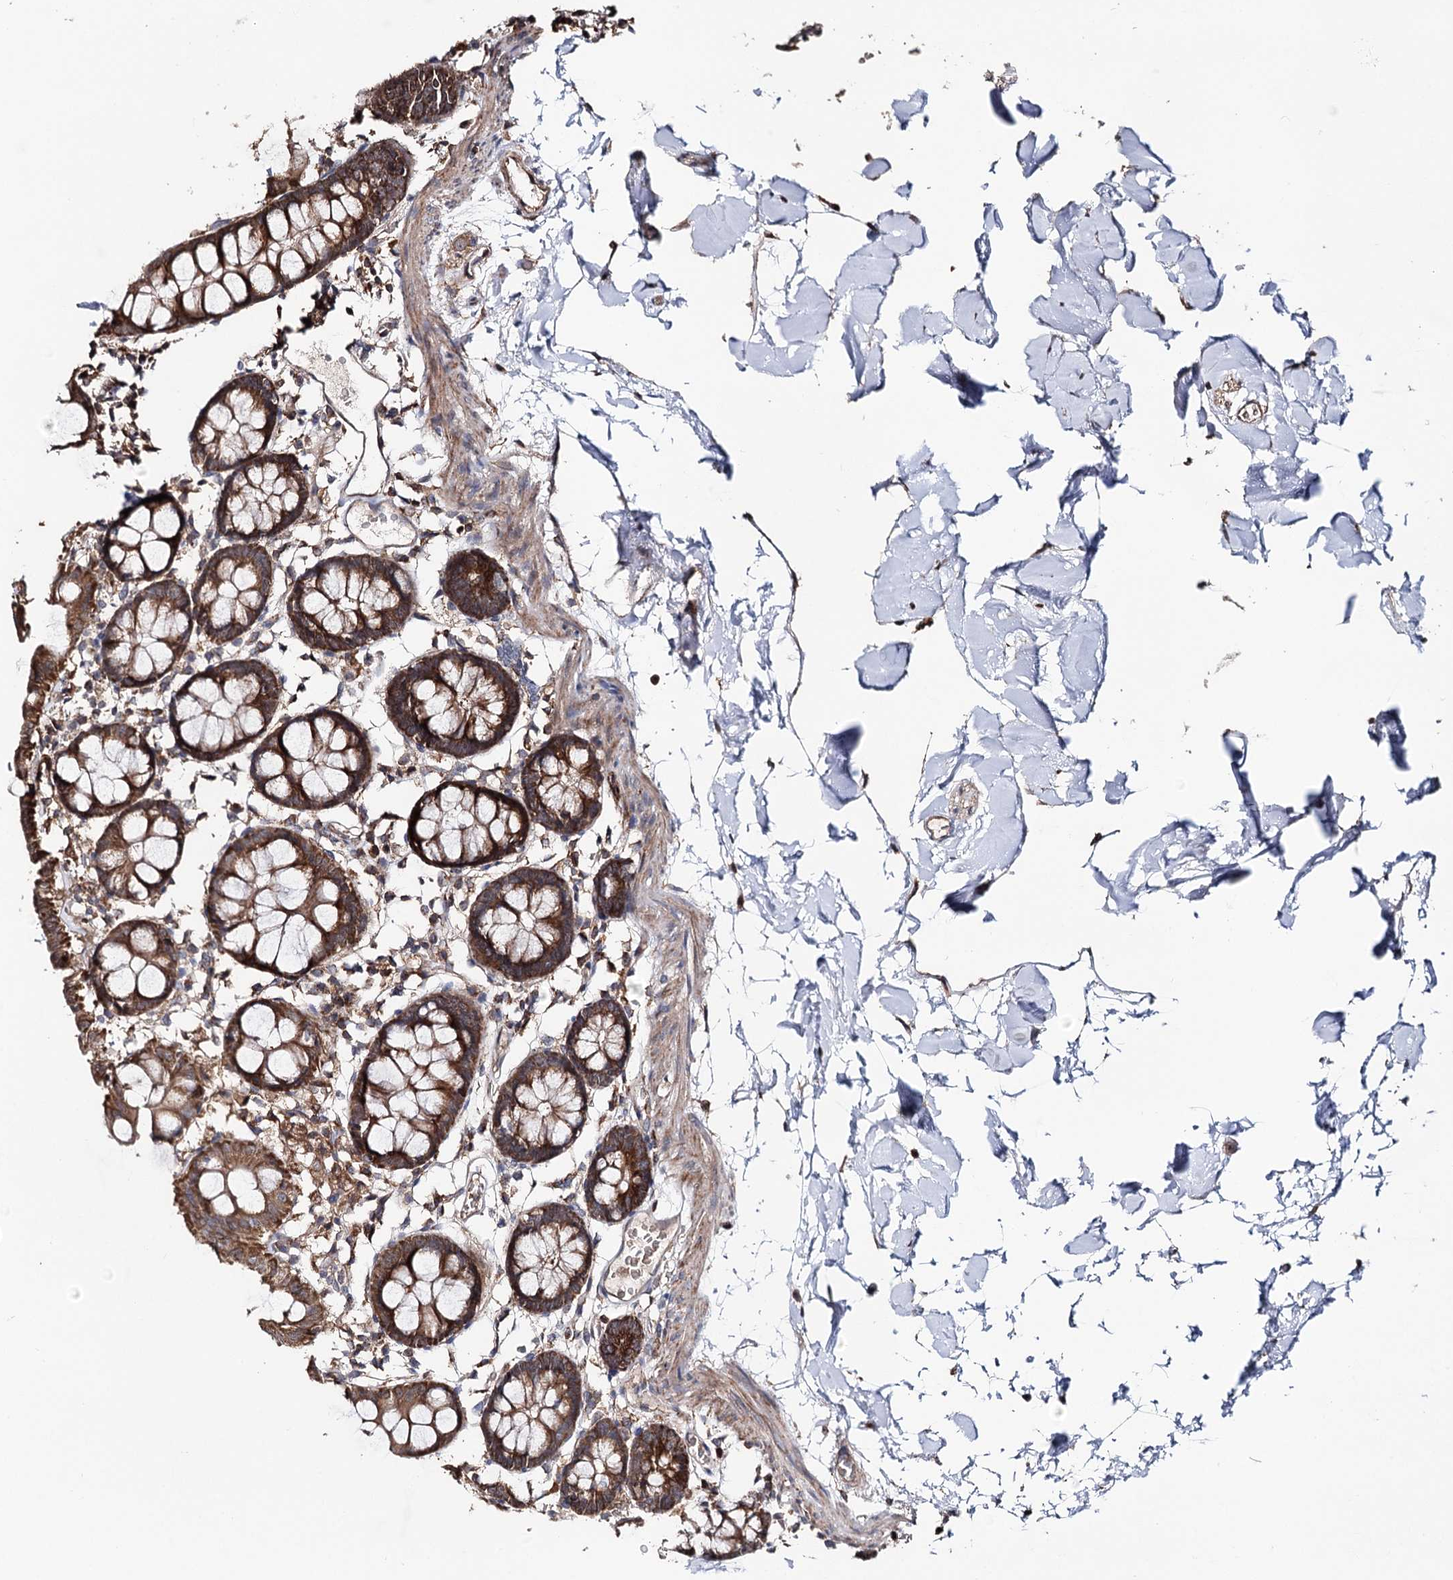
{"staining": {"intensity": "moderate", "quantity": ">75%", "location": "cytoplasmic/membranous"}, "tissue": "colon", "cell_type": "Endothelial cells", "image_type": "normal", "snomed": [{"axis": "morphology", "description": "Normal tissue, NOS"}, {"axis": "topography", "description": "Colon"}], "caption": "Immunohistochemical staining of benign human colon exhibits moderate cytoplasmic/membranous protein positivity in approximately >75% of endothelial cells. (DAB = brown stain, brightfield microscopy at high magnification).", "gene": "MINDY3", "patient": {"sex": "male", "age": 75}}